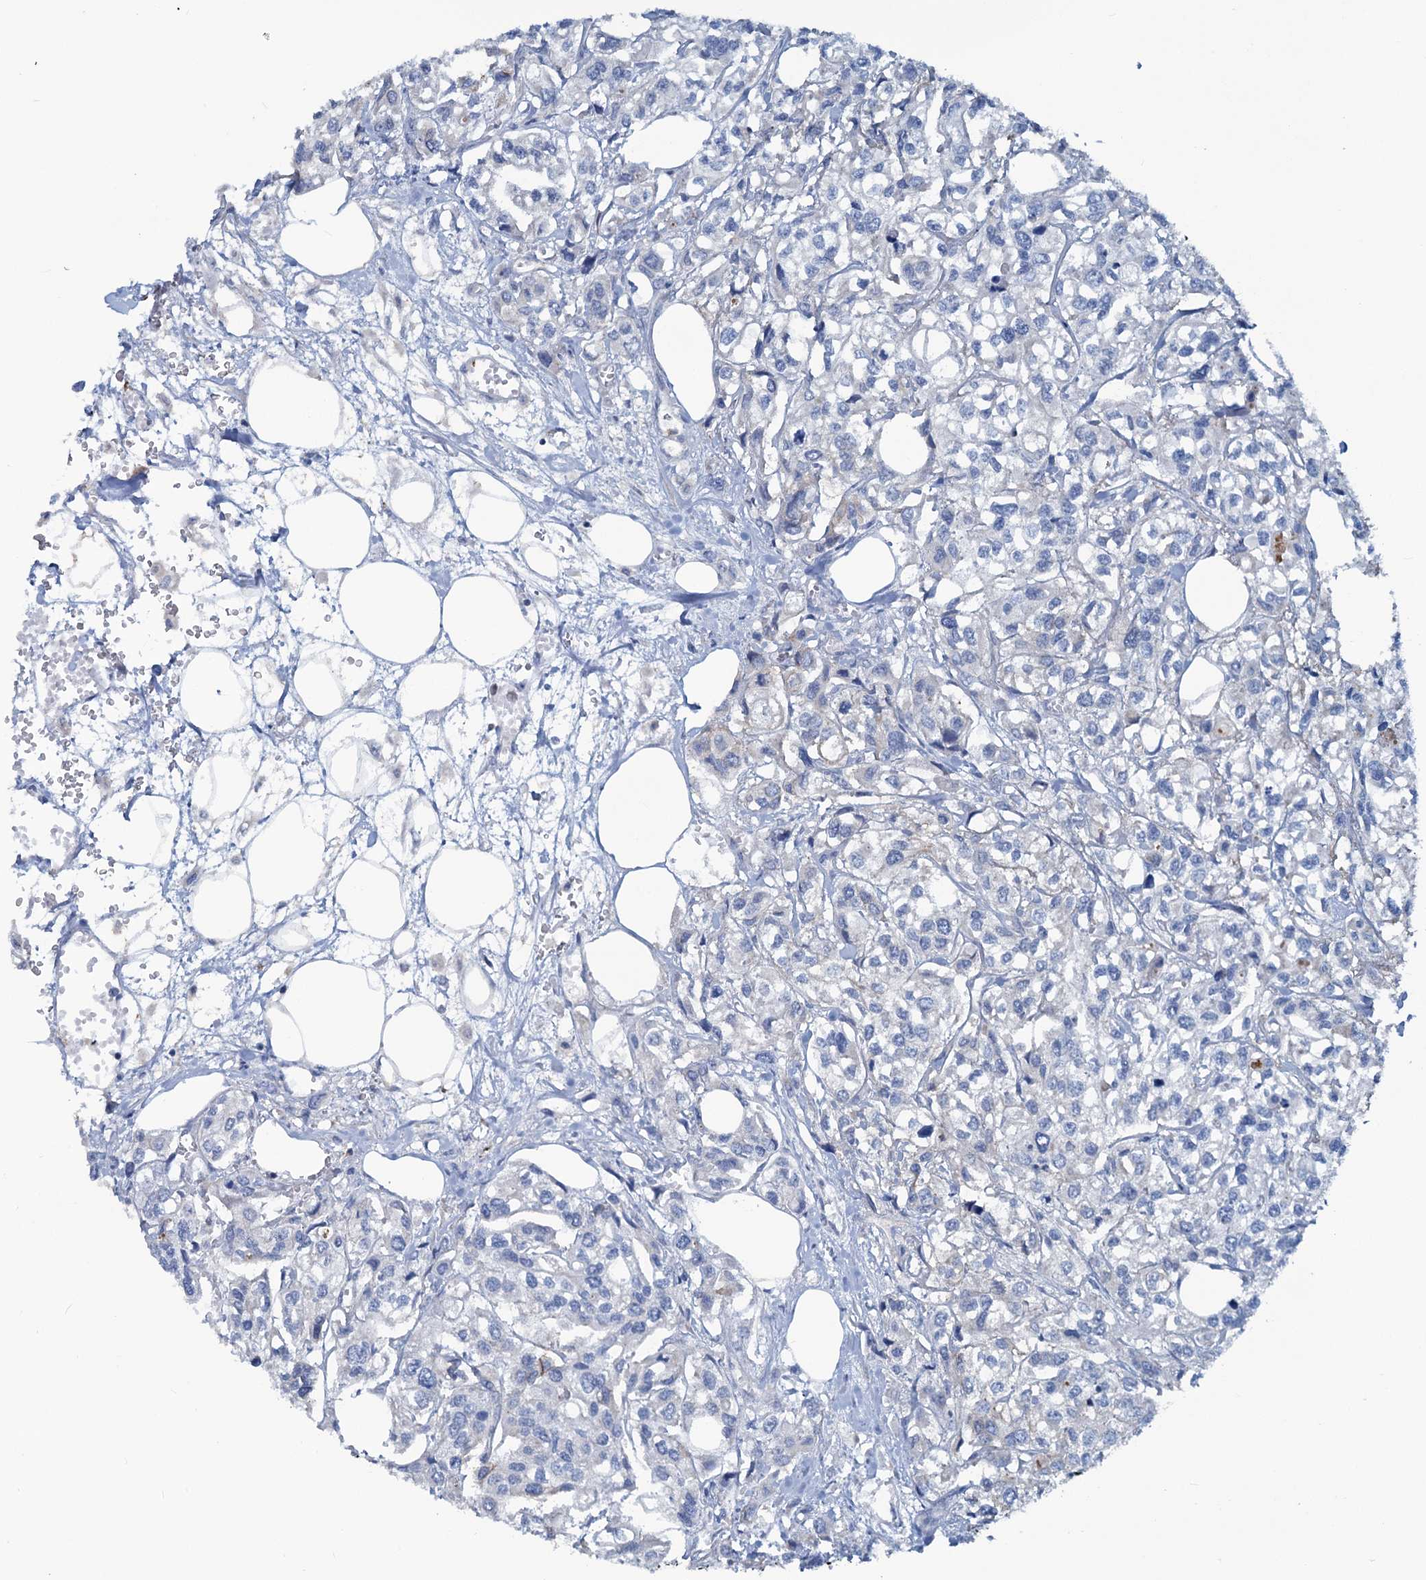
{"staining": {"intensity": "negative", "quantity": "none", "location": "none"}, "tissue": "urothelial cancer", "cell_type": "Tumor cells", "image_type": "cancer", "snomed": [{"axis": "morphology", "description": "Urothelial carcinoma, High grade"}, {"axis": "topography", "description": "Urinary bladder"}], "caption": "An immunohistochemistry image of urothelial cancer is shown. There is no staining in tumor cells of urothelial cancer.", "gene": "SLC1A3", "patient": {"sex": "male", "age": 67}}